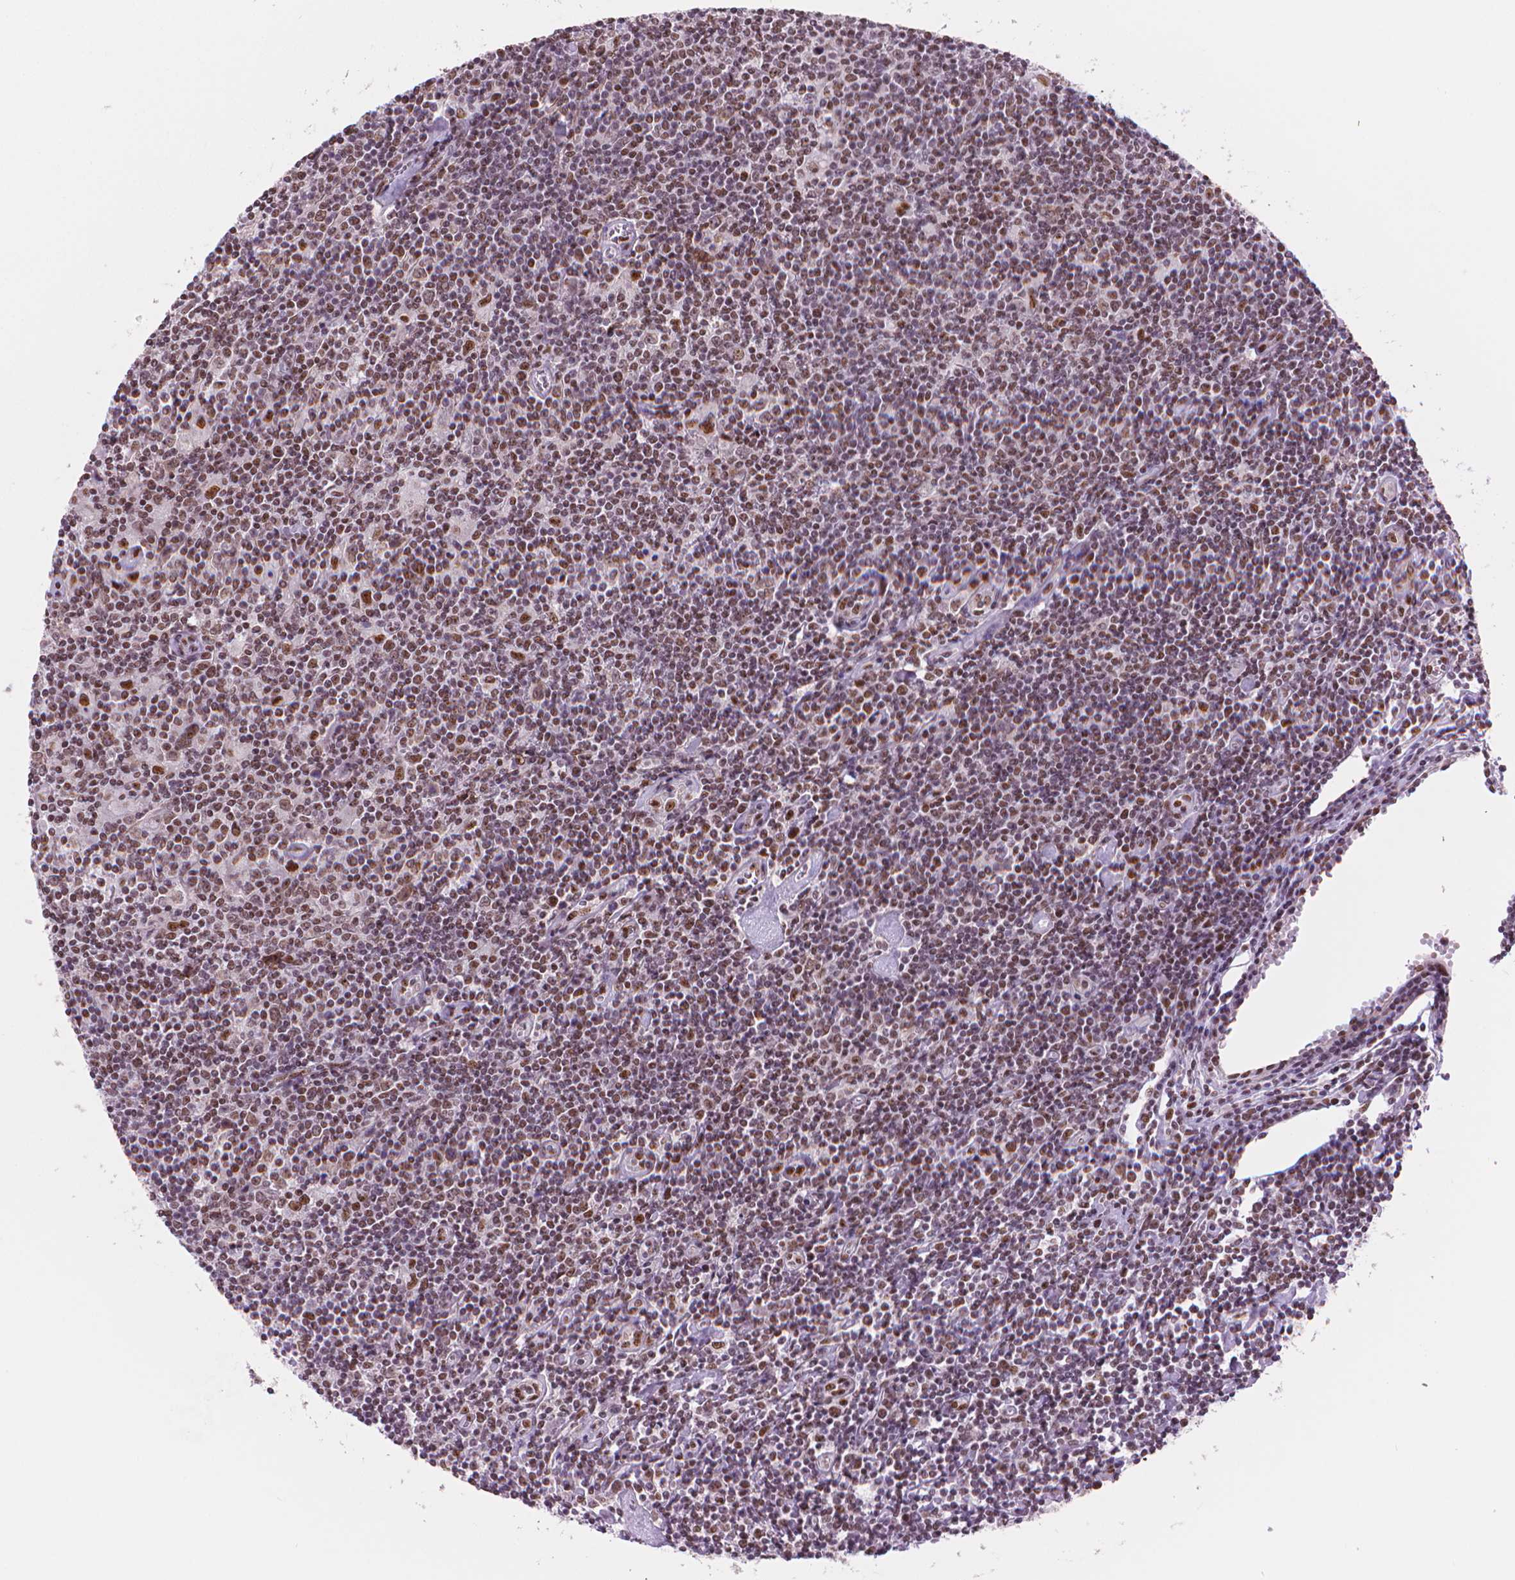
{"staining": {"intensity": "moderate", "quantity": ">75%", "location": "nuclear"}, "tissue": "lymphoma", "cell_type": "Tumor cells", "image_type": "cancer", "snomed": [{"axis": "morphology", "description": "Hodgkin's disease, NOS"}, {"axis": "topography", "description": "Lymph node"}], "caption": "Protein staining of lymphoma tissue exhibits moderate nuclear staining in about >75% of tumor cells.", "gene": "UBN1", "patient": {"sex": "male", "age": 40}}